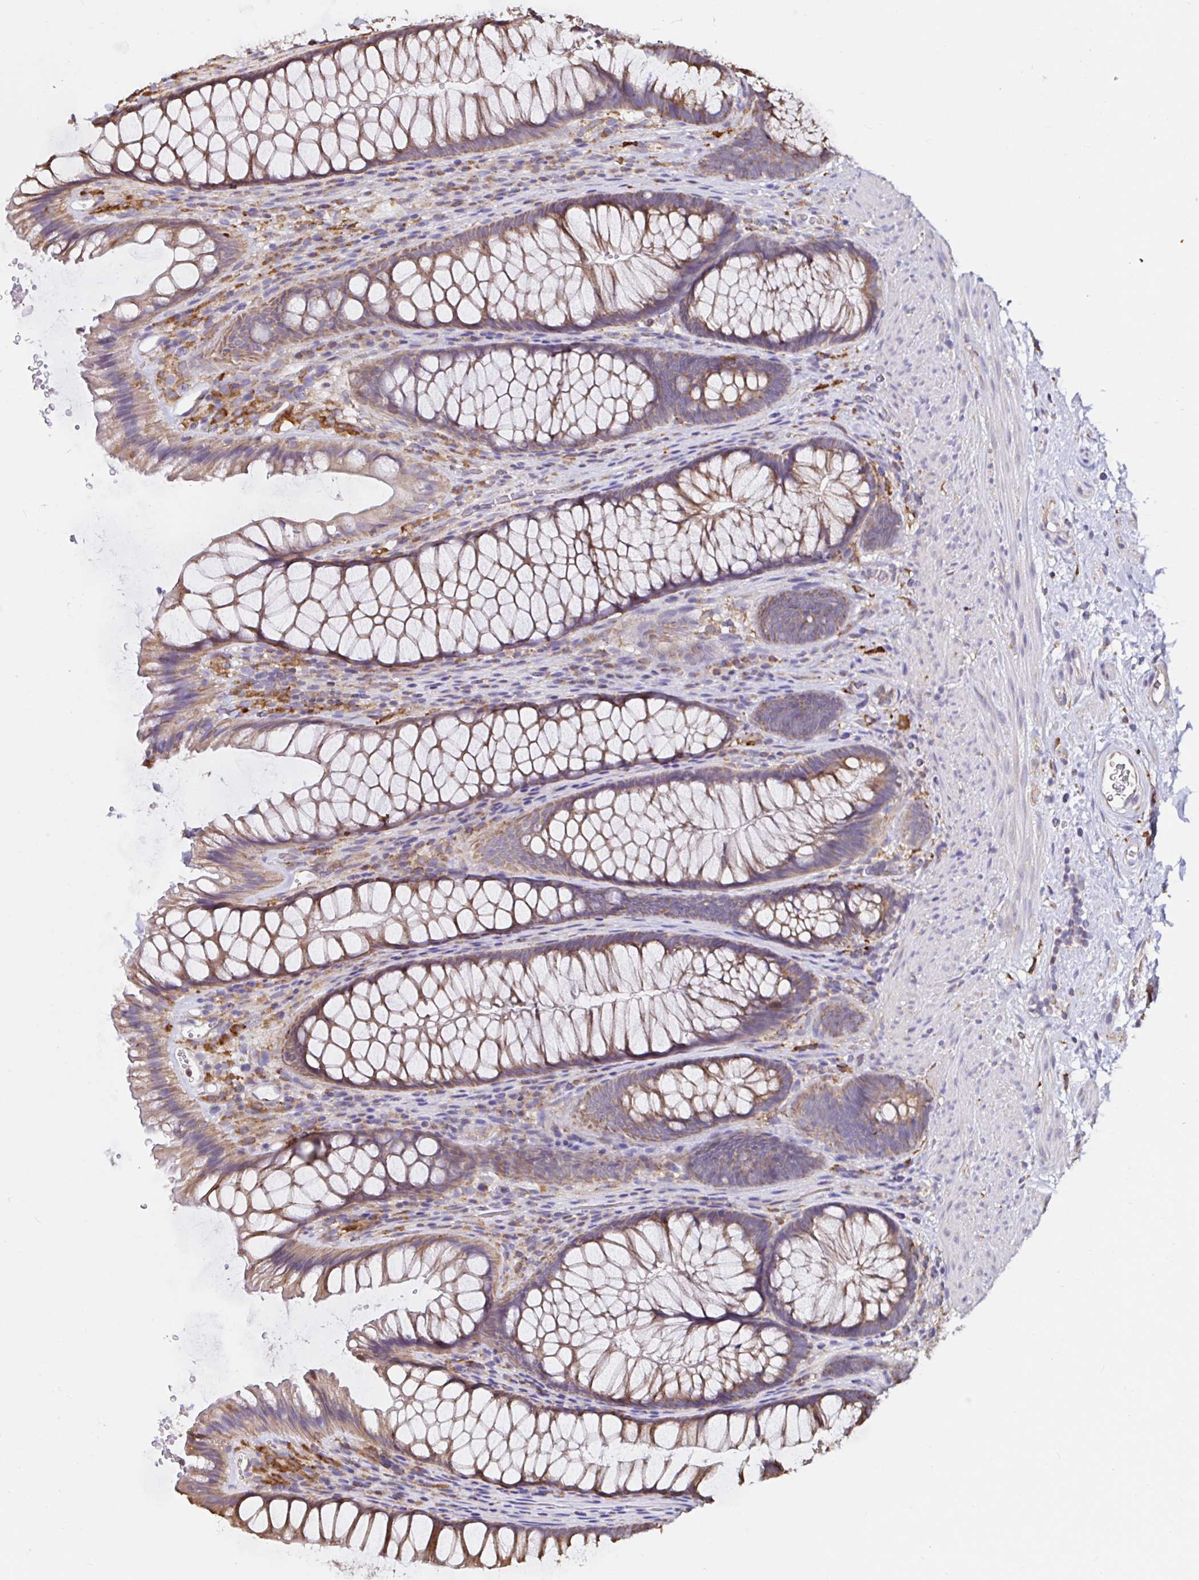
{"staining": {"intensity": "moderate", "quantity": ">75%", "location": "cytoplasmic/membranous"}, "tissue": "rectum", "cell_type": "Glandular cells", "image_type": "normal", "snomed": [{"axis": "morphology", "description": "Normal tissue, NOS"}, {"axis": "topography", "description": "Rectum"}], "caption": "Brown immunohistochemical staining in benign human rectum shows moderate cytoplasmic/membranous positivity in approximately >75% of glandular cells.", "gene": "MSR1", "patient": {"sex": "male", "age": 53}}